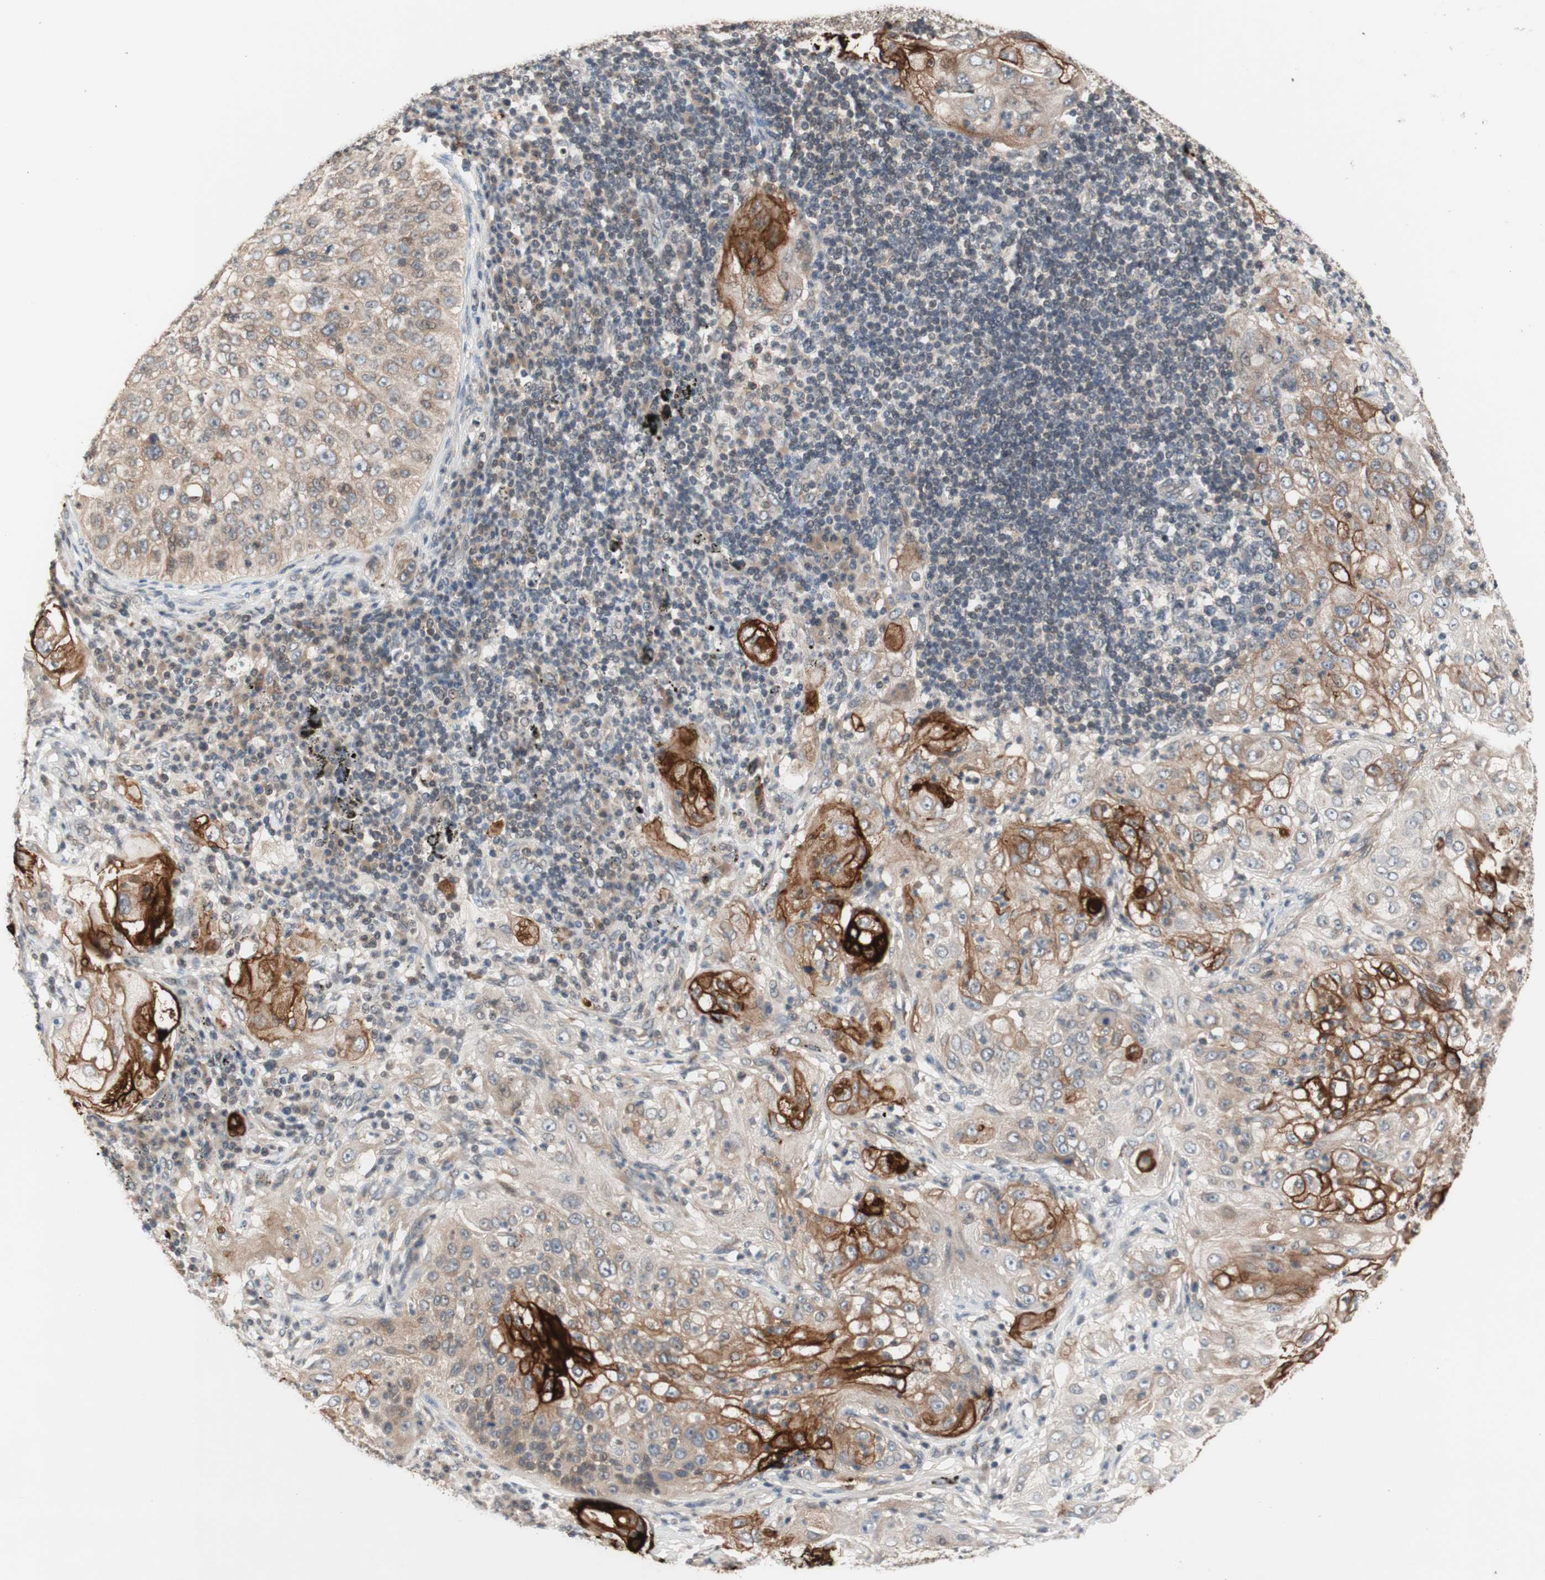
{"staining": {"intensity": "strong", "quantity": "25%-75%", "location": "cytoplasmic/membranous"}, "tissue": "lung cancer", "cell_type": "Tumor cells", "image_type": "cancer", "snomed": [{"axis": "morphology", "description": "Inflammation, NOS"}, {"axis": "morphology", "description": "Squamous cell carcinoma, NOS"}, {"axis": "topography", "description": "Lymph node"}, {"axis": "topography", "description": "Soft tissue"}, {"axis": "topography", "description": "Lung"}], "caption": "Tumor cells reveal high levels of strong cytoplasmic/membranous staining in about 25%-75% of cells in human lung cancer (squamous cell carcinoma). (DAB (3,3'-diaminobenzidine) IHC with brightfield microscopy, high magnification).", "gene": "CD55", "patient": {"sex": "male", "age": 66}}